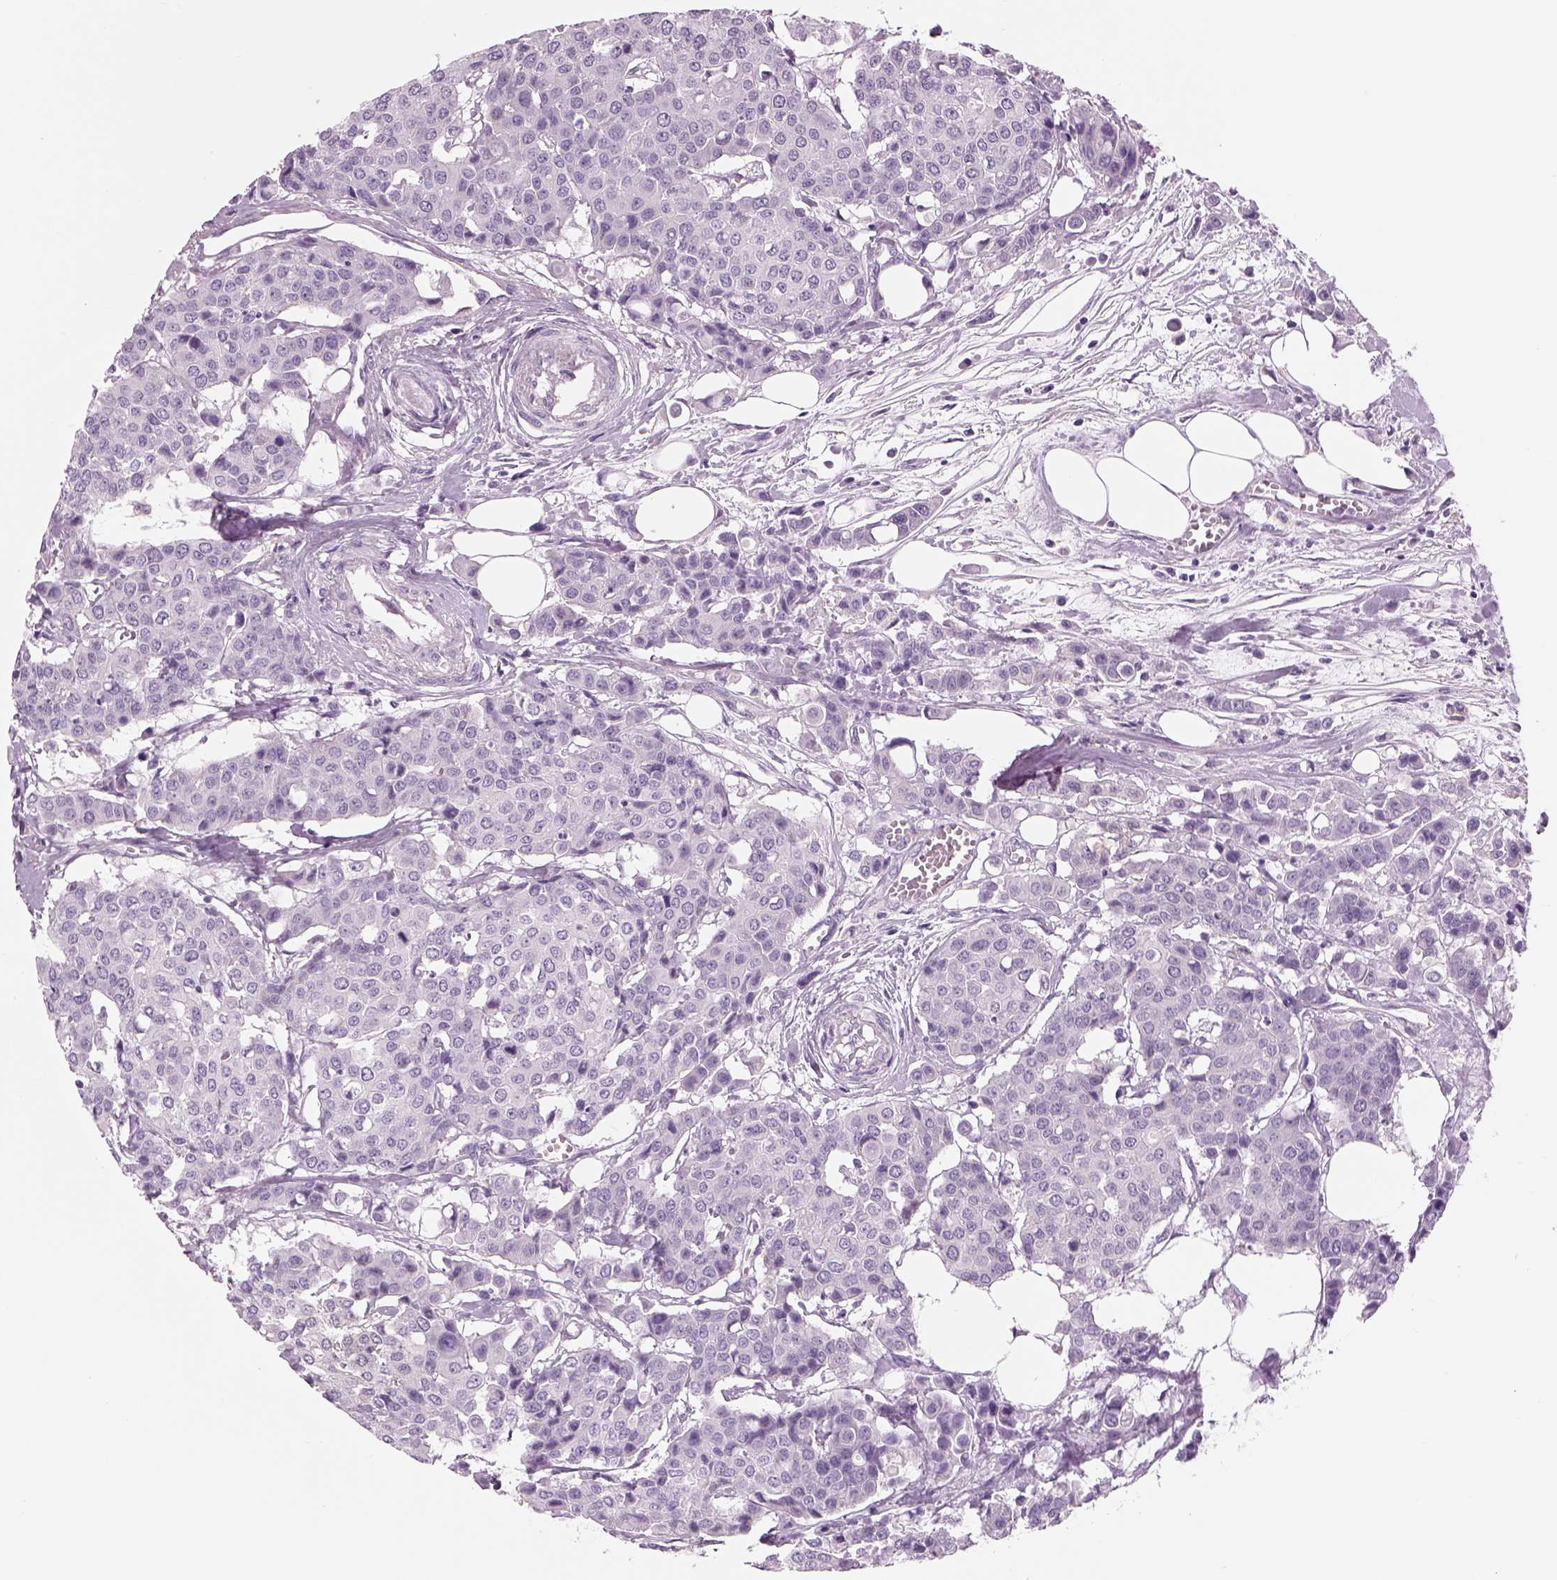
{"staining": {"intensity": "negative", "quantity": "none", "location": "none"}, "tissue": "carcinoid", "cell_type": "Tumor cells", "image_type": "cancer", "snomed": [{"axis": "morphology", "description": "Carcinoid, malignant, NOS"}, {"axis": "topography", "description": "Colon"}], "caption": "Tumor cells are negative for brown protein staining in carcinoid (malignant). The staining is performed using DAB brown chromogen with nuclei counter-stained in using hematoxylin.", "gene": "KCNMB4", "patient": {"sex": "male", "age": 81}}